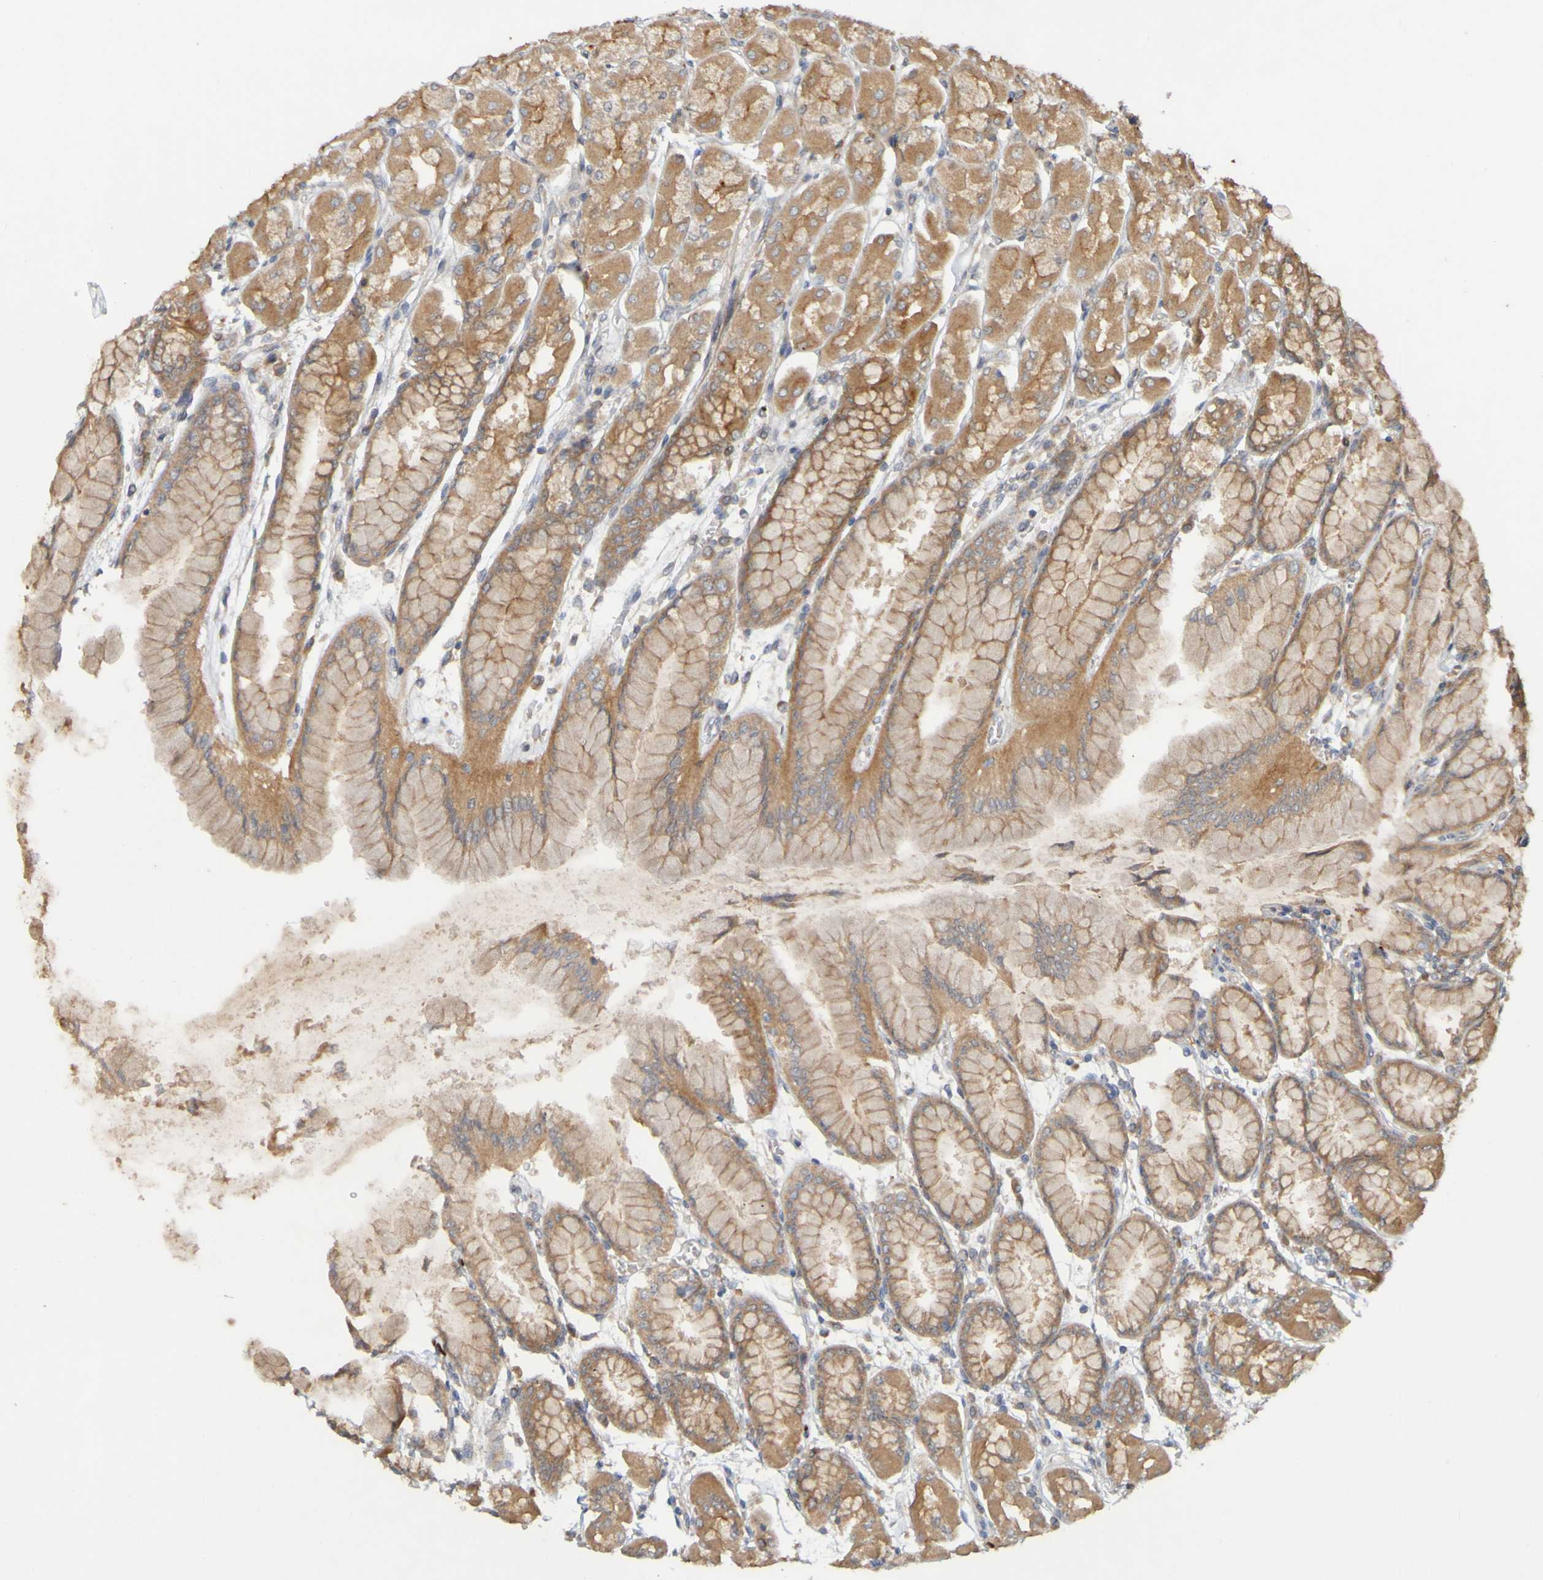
{"staining": {"intensity": "moderate", "quantity": ">75%", "location": "cytoplasmic/membranous"}, "tissue": "stomach", "cell_type": "Glandular cells", "image_type": "normal", "snomed": [{"axis": "morphology", "description": "Normal tissue, NOS"}, {"axis": "topography", "description": "Stomach, upper"}], "caption": "Stomach stained with a brown dye exhibits moderate cytoplasmic/membranous positive staining in approximately >75% of glandular cells.", "gene": "TMBIM1", "patient": {"sex": "female", "age": 56}}